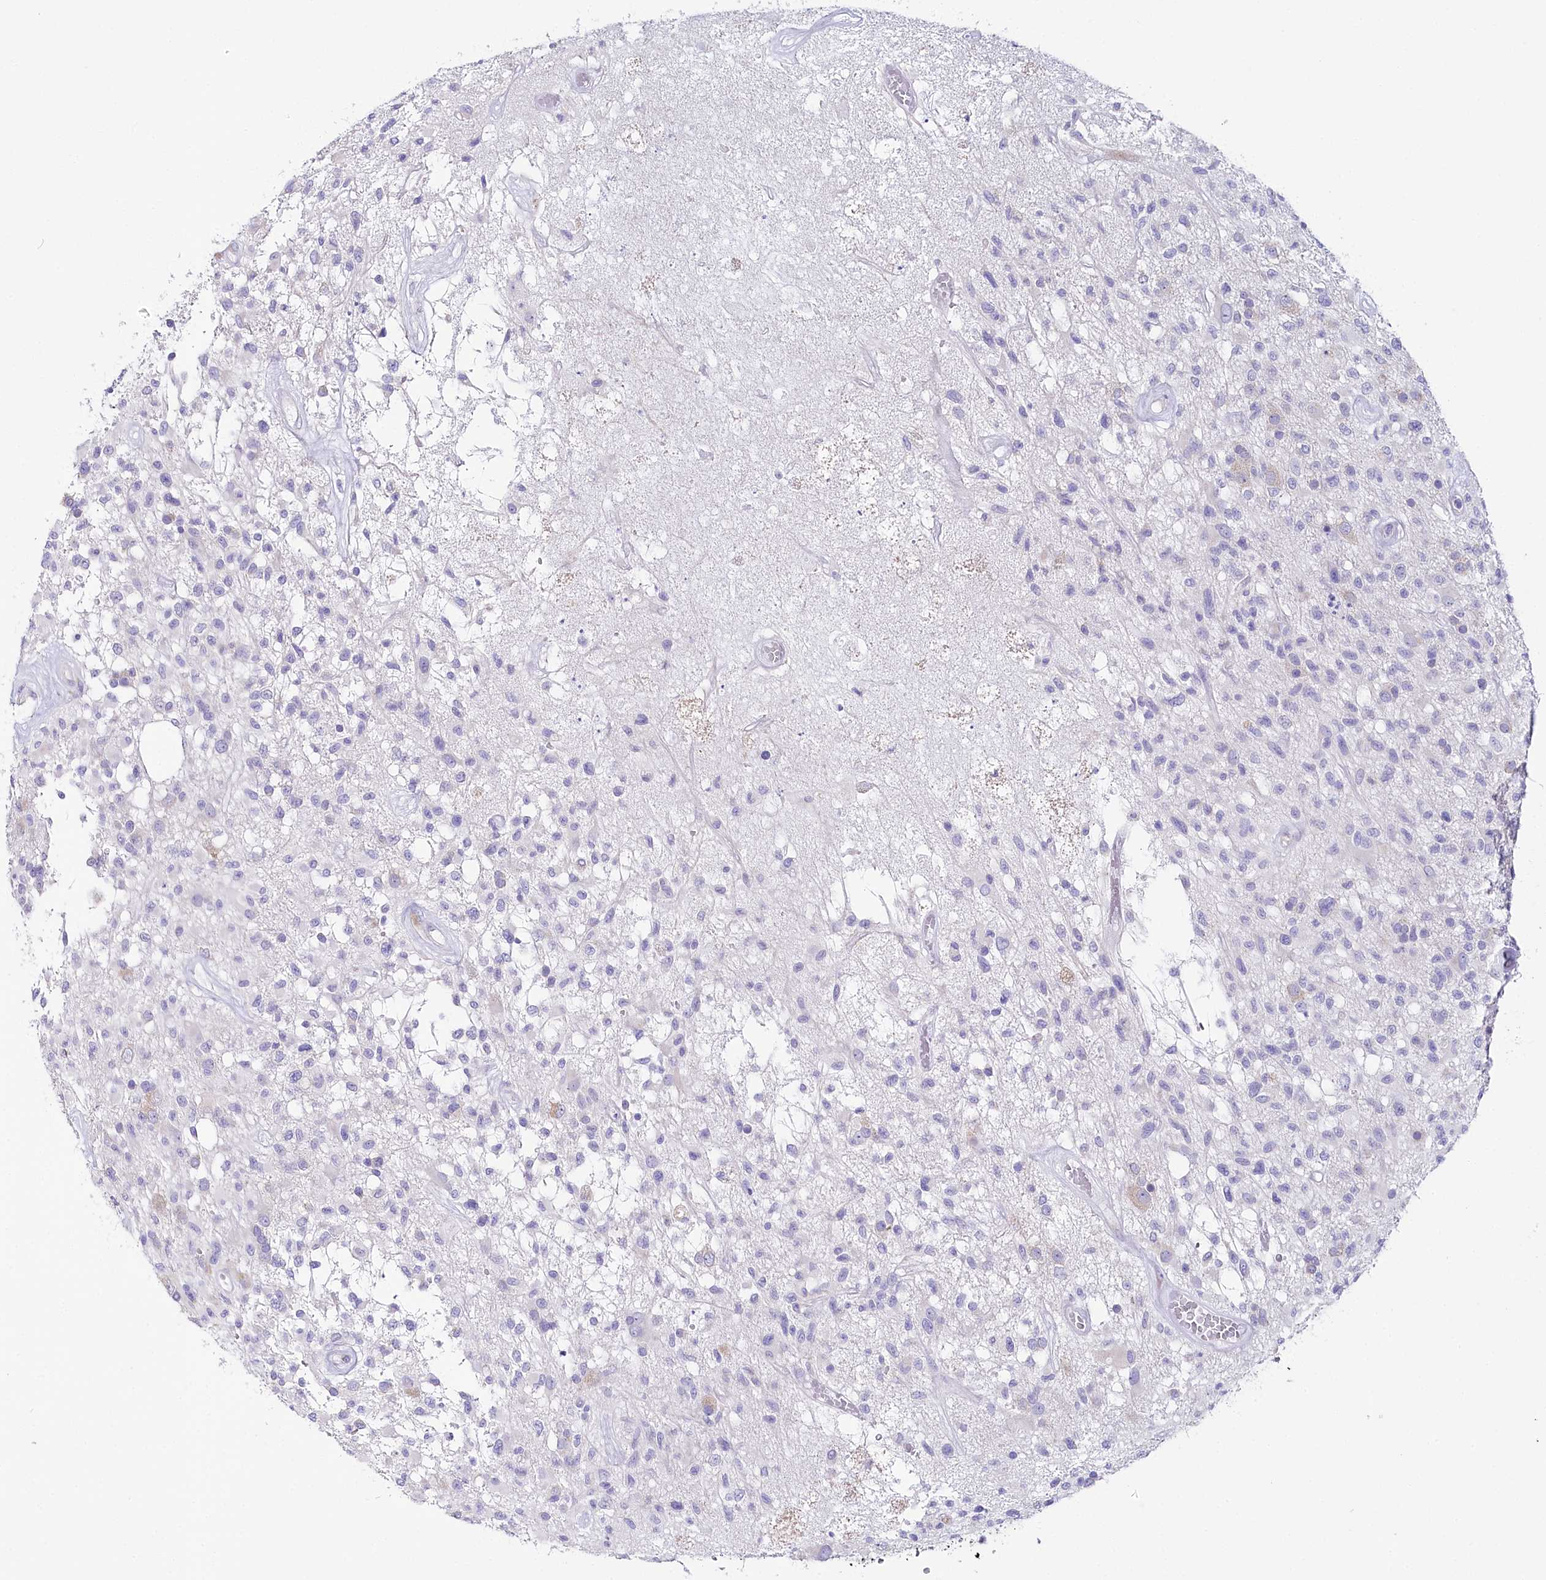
{"staining": {"intensity": "negative", "quantity": "none", "location": "none"}, "tissue": "glioma", "cell_type": "Tumor cells", "image_type": "cancer", "snomed": [{"axis": "morphology", "description": "Glioma, malignant, High grade"}, {"axis": "morphology", "description": "Glioblastoma, NOS"}, {"axis": "topography", "description": "Brain"}], "caption": "A high-resolution image shows IHC staining of glioma, which demonstrates no significant expression in tumor cells. The staining is performed using DAB brown chromogen with nuclei counter-stained in using hematoxylin.", "gene": "CSN3", "patient": {"sex": "male", "age": 60}}